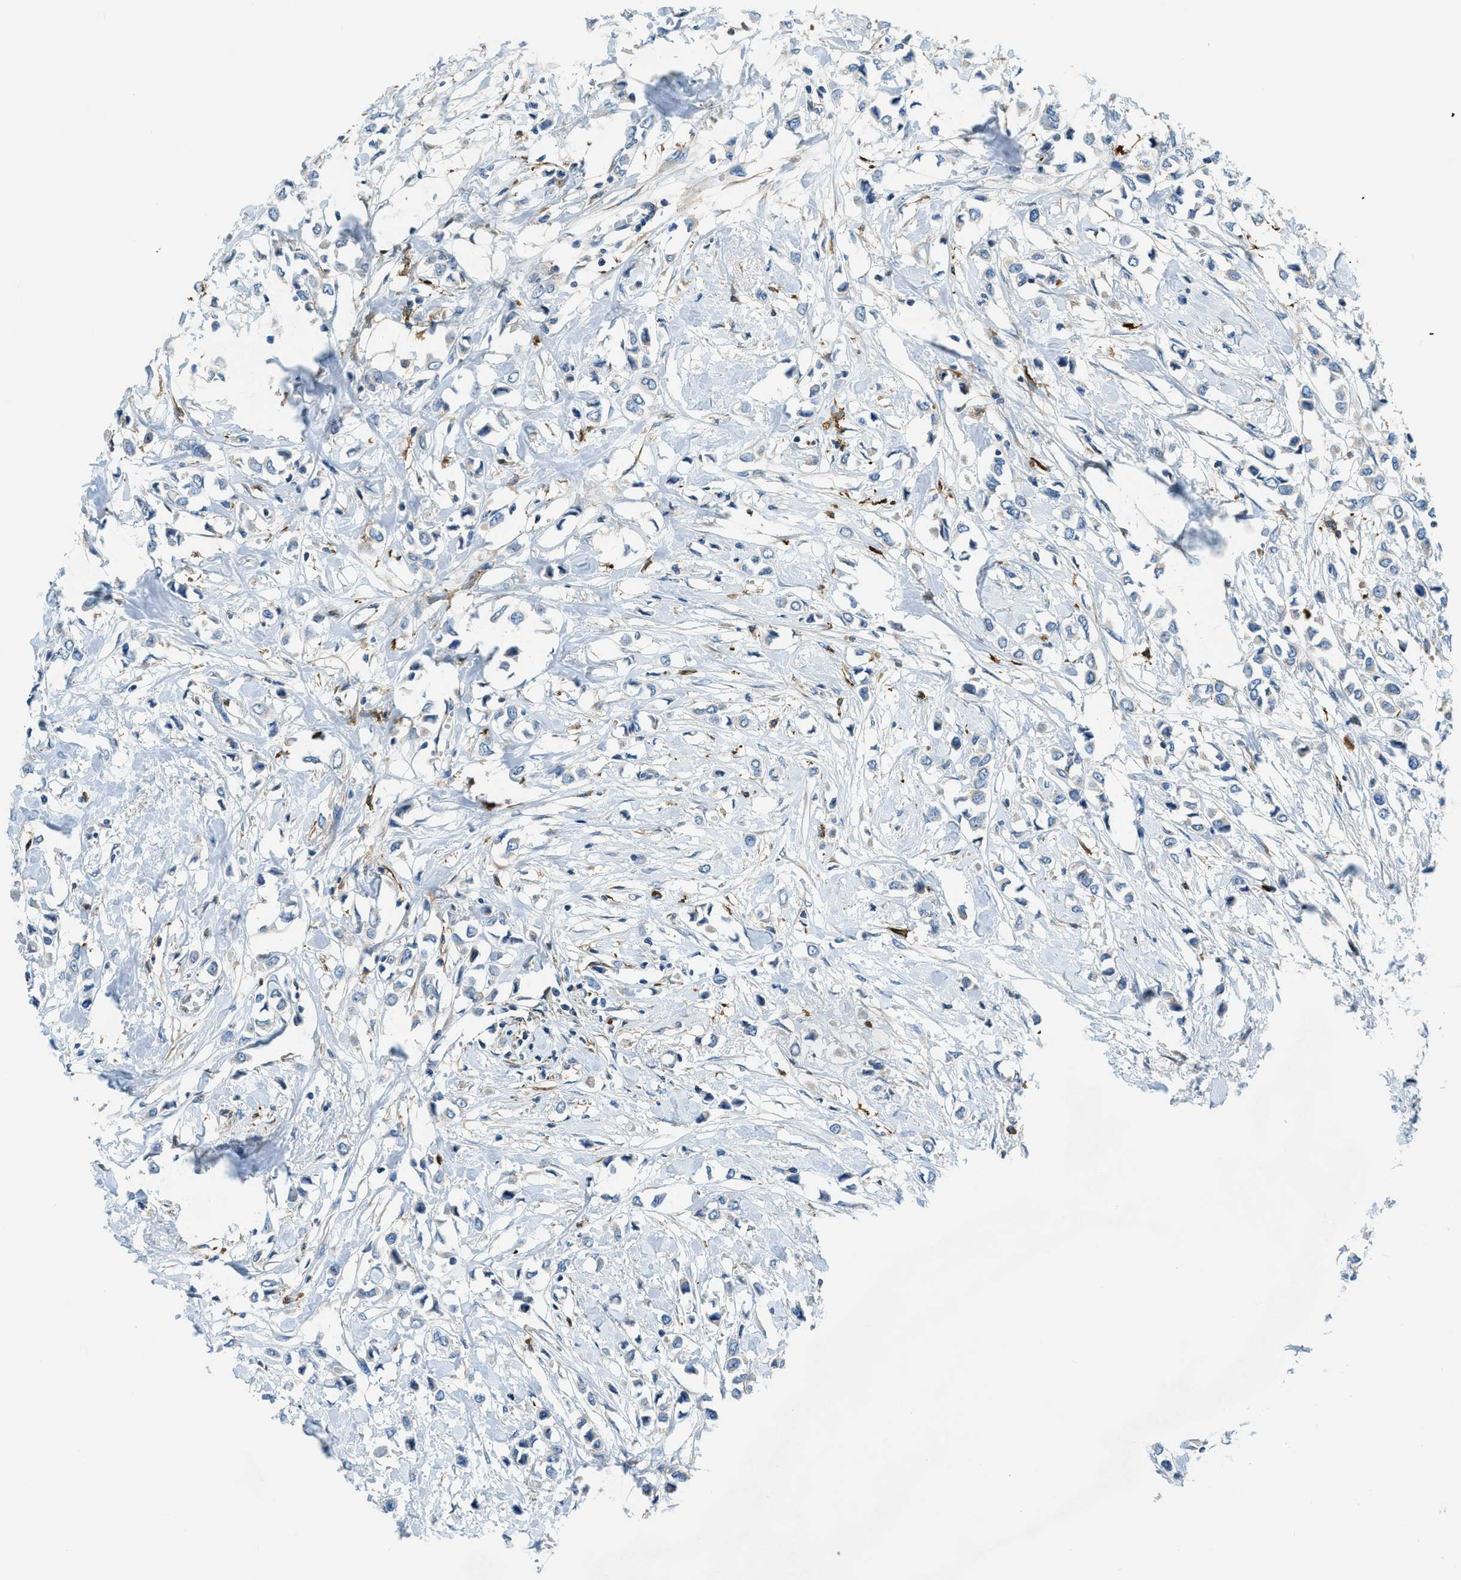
{"staining": {"intensity": "negative", "quantity": "none", "location": "none"}, "tissue": "breast cancer", "cell_type": "Tumor cells", "image_type": "cancer", "snomed": [{"axis": "morphology", "description": "Lobular carcinoma"}, {"axis": "topography", "description": "Breast"}], "caption": "Immunohistochemical staining of breast cancer (lobular carcinoma) shows no significant expression in tumor cells.", "gene": "RFFL", "patient": {"sex": "female", "age": 51}}